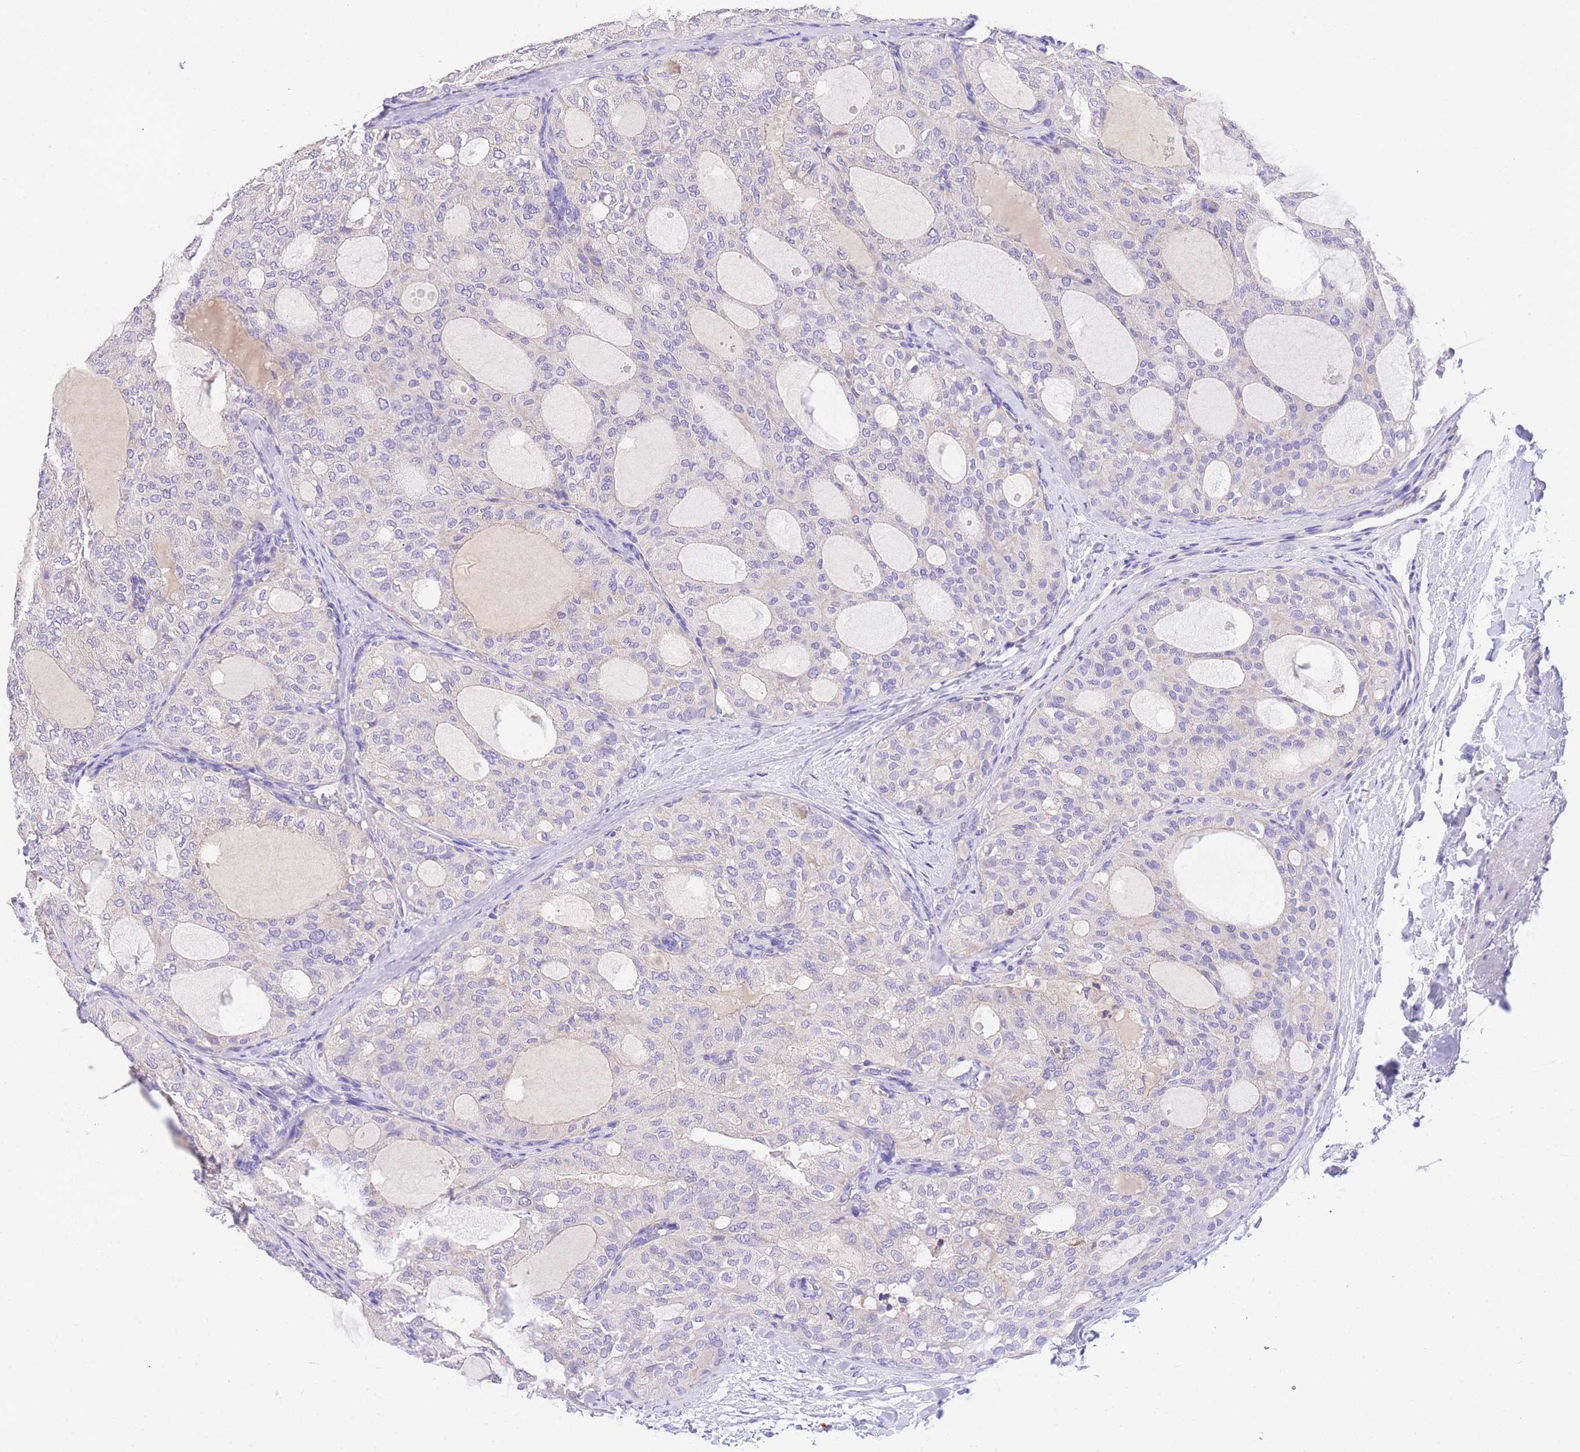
{"staining": {"intensity": "negative", "quantity": "none", "location": "none"}, "tissue": "thyroid cancer", "cell_type": "Tumor cells", "image_type": "cancer", "snomed": [{"axis": "morphology", "description": "Follicular adenoma carcinoma, NOS"}, {"axis": "topography", "description": "Thyroid gland"}], "caption": "An immunohistochemistry (IHC) micrograph of thyroid cancer is shown. There is no staining in tumor cells of thyroid cancer. Brightfield microscopy of IHC stained with DAB (brown) and hematoxylin (blue), captured at high magnification.", "gene": "EPN2", "patient": {"sex": "male", "age": 75}}